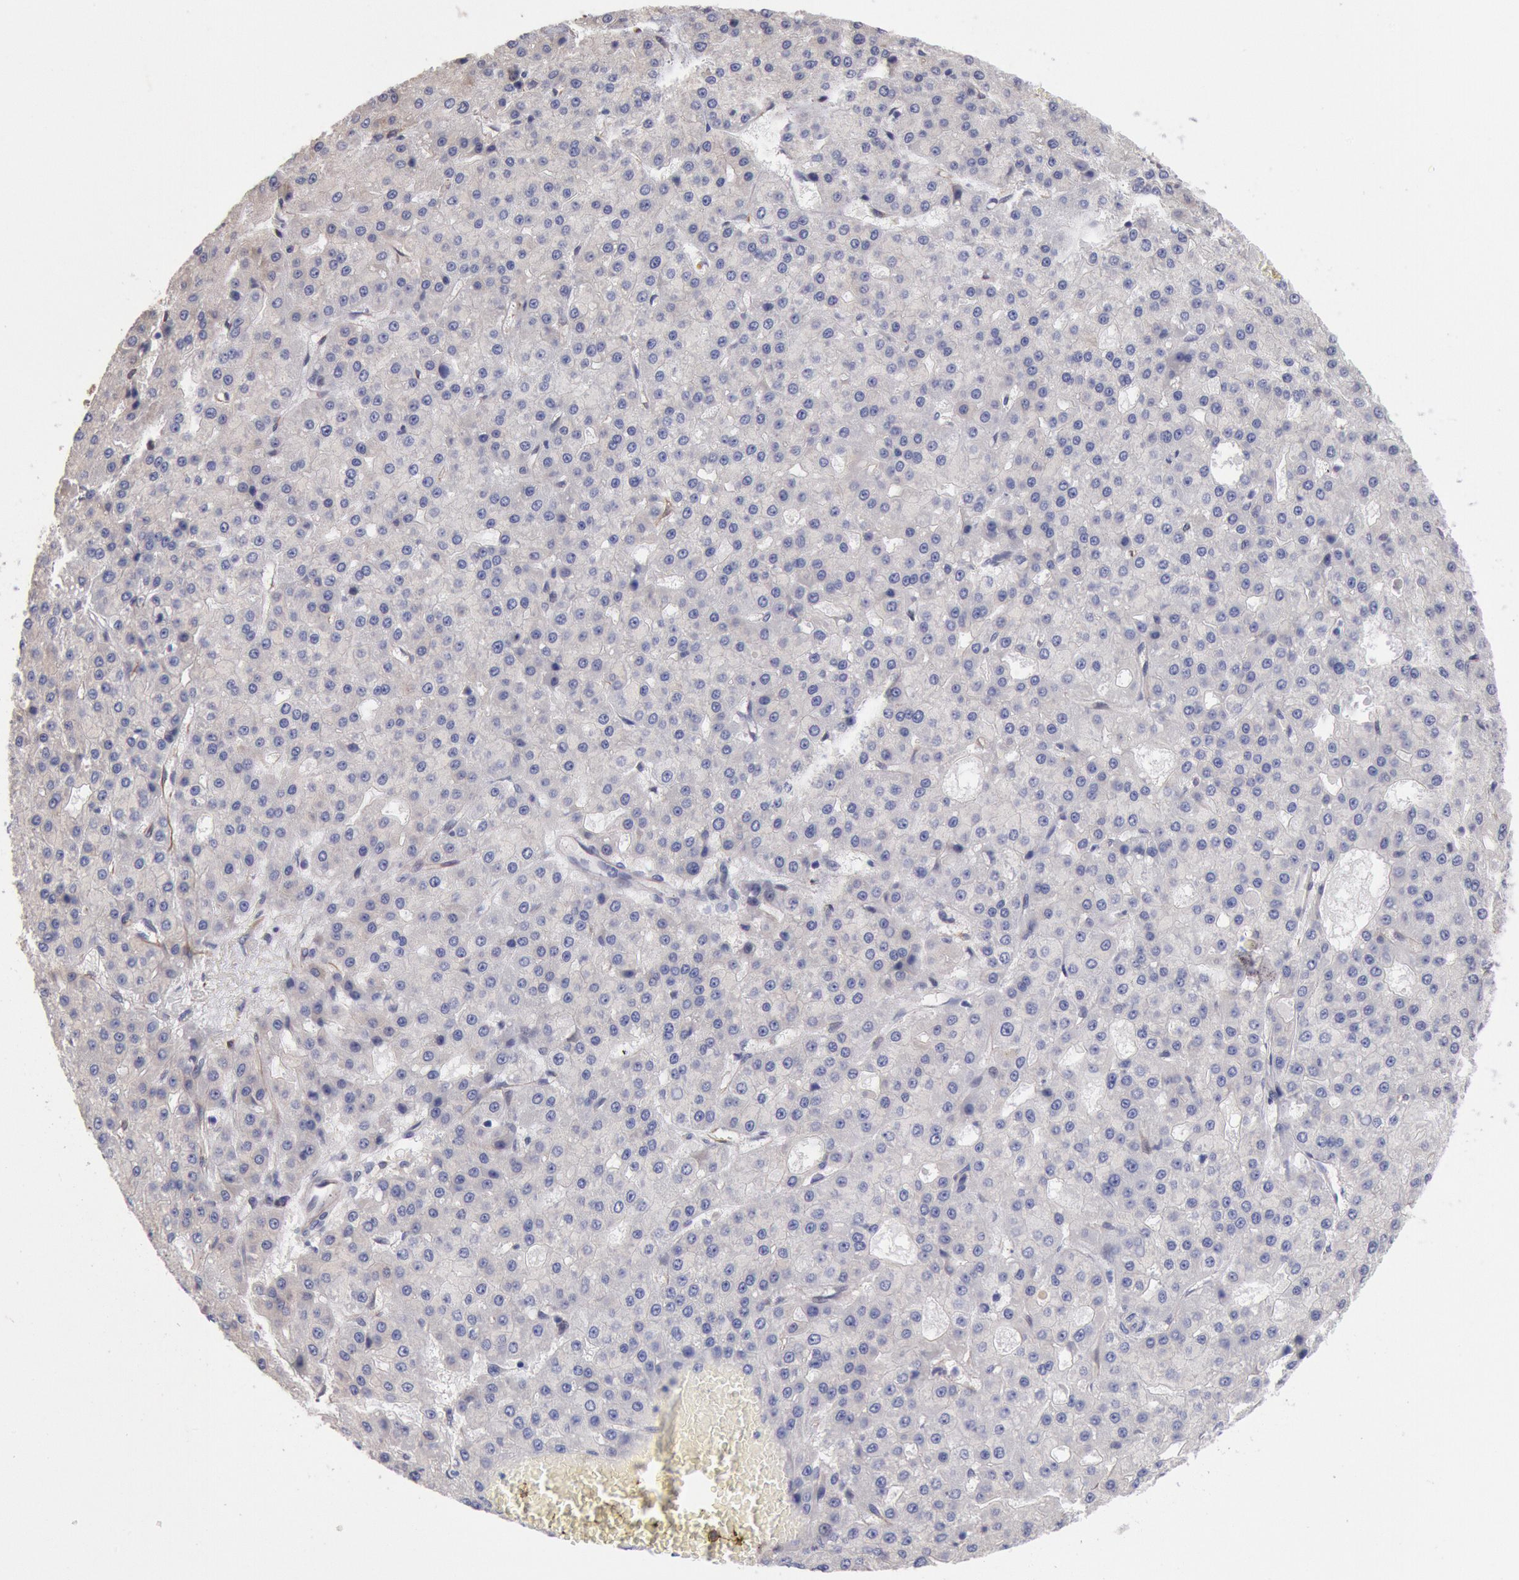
{"staining": {"intensity": "negative", "quantity": "none", "location": "none"}, "tissue": "liver cancer", "cell_type": "Tumor cells", "image_type": "cancer", "snomed": [{"axis": "morphology", "description": "Carcinoma, Hepatocellular, NOS"}, {"axis": "topography", "description": "Liver"}], "caption": "This histopathology image is of liver cancer (hepatocellular carcinoma) stained with immunohistochemistry (IHC) to label a protein in brown with the nuclei are counter-stained blue. There is no expression in tumor cells.", "gene": "DRG1", "patient": {"sex": "male", "age": 47}}